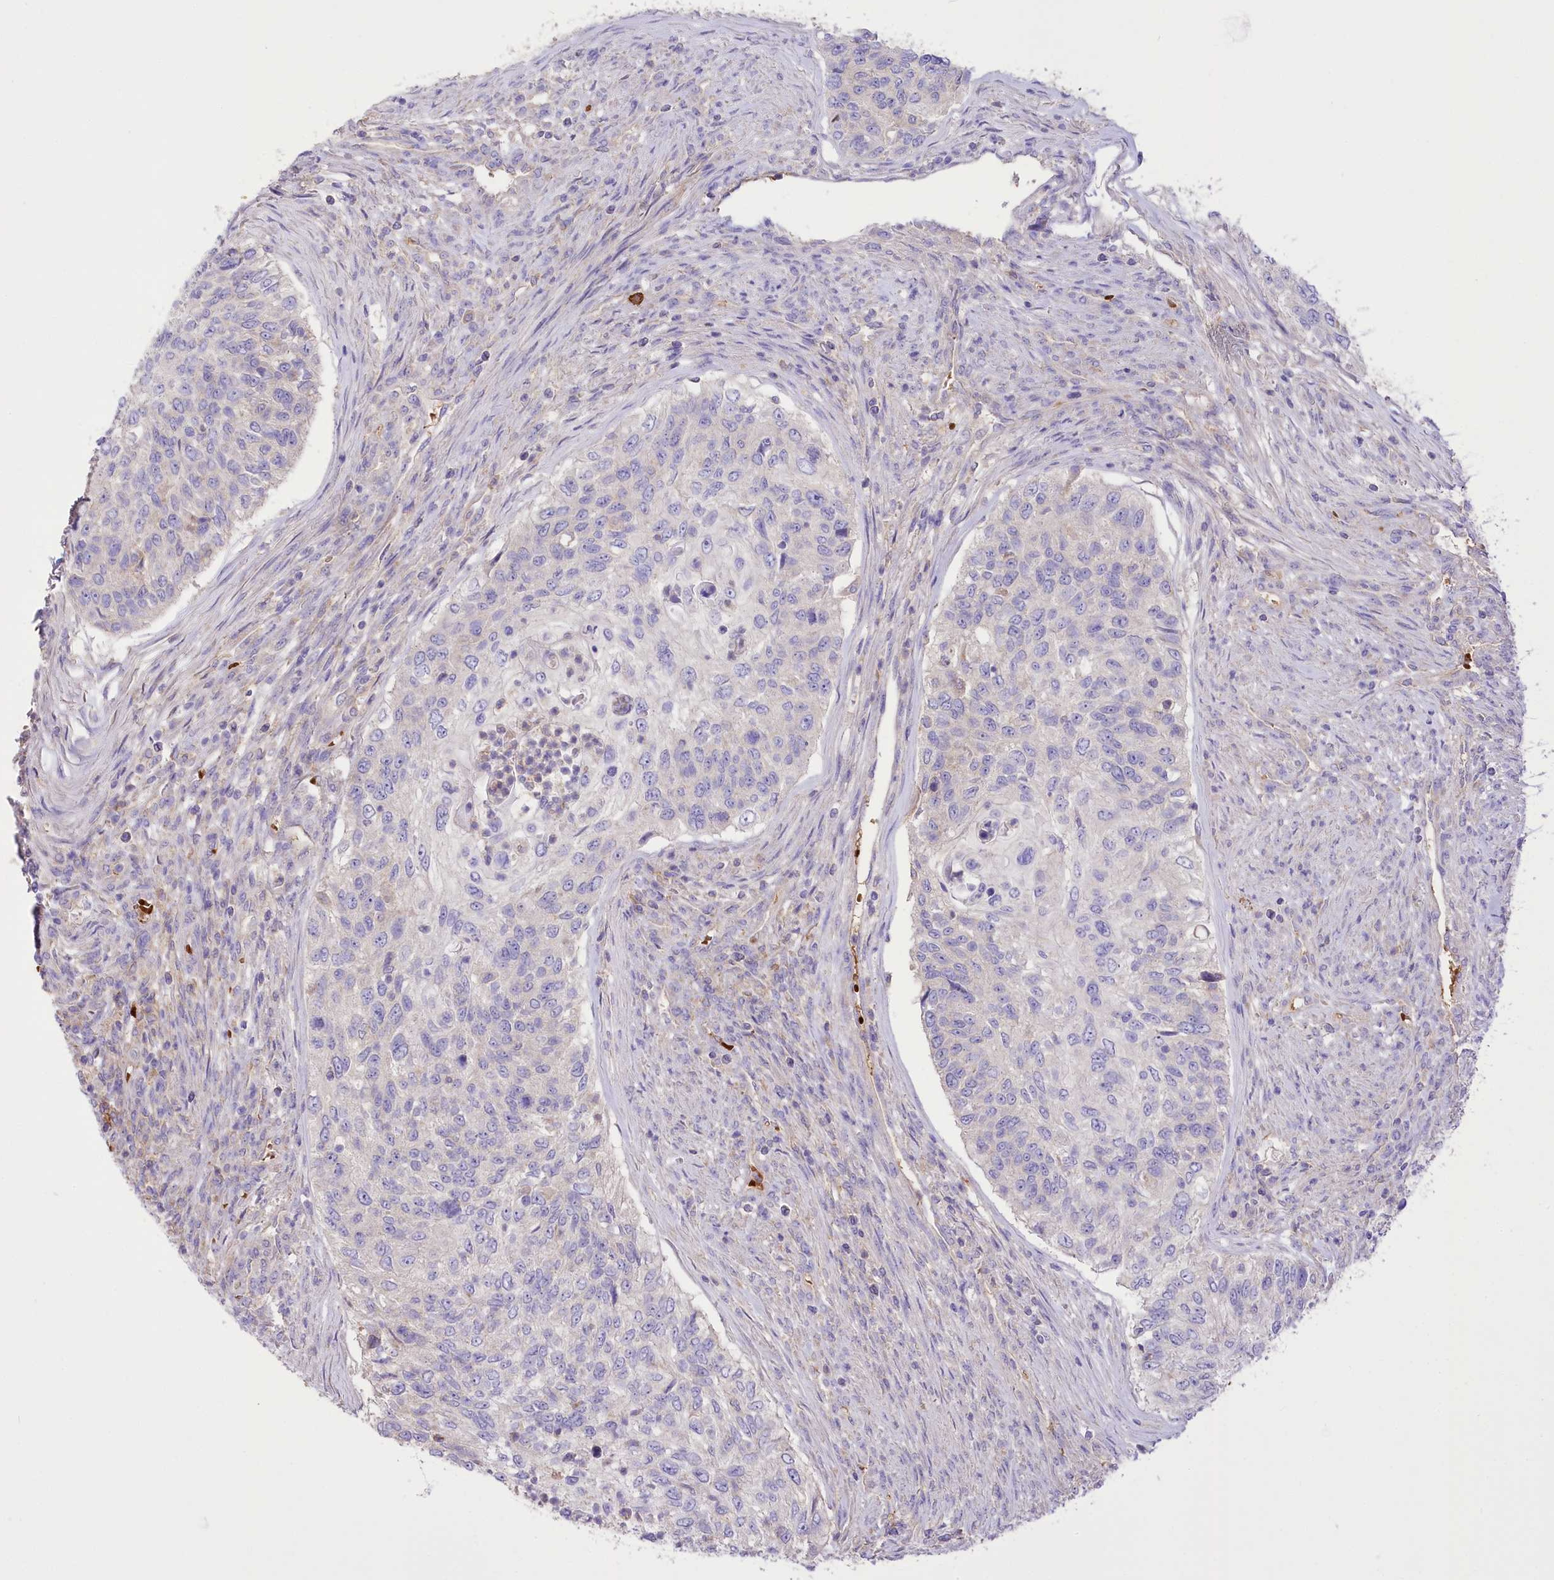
{"staining": {"intensity": "negative", "quantity": "none", "location": "none"}, "tissue": "urothelial cancer", "cell_type": "Tumor cells", "image_type": "cancer", "snomed": [{"axis": "morphology", "description": "Urothelial carcinoma, High grade"}, {"axis": "topography", "description": "Urinary bladder"}], "caption": "Immunohistochemistry (IHC) histopathology image of neoplastic tissue: human urothelial cancer stained with DAB (3,3'-diaminobenzidine) reveals no significant protein expression in tumor cells. Brightfield microscopy of IHC stained with DAB (3,3'-diaminobenzidine) (brown) and hematoxylin (blue), captured at high magnification.", "gene": "PRSS53", "patient": {"sex": "female", "age": 60}}